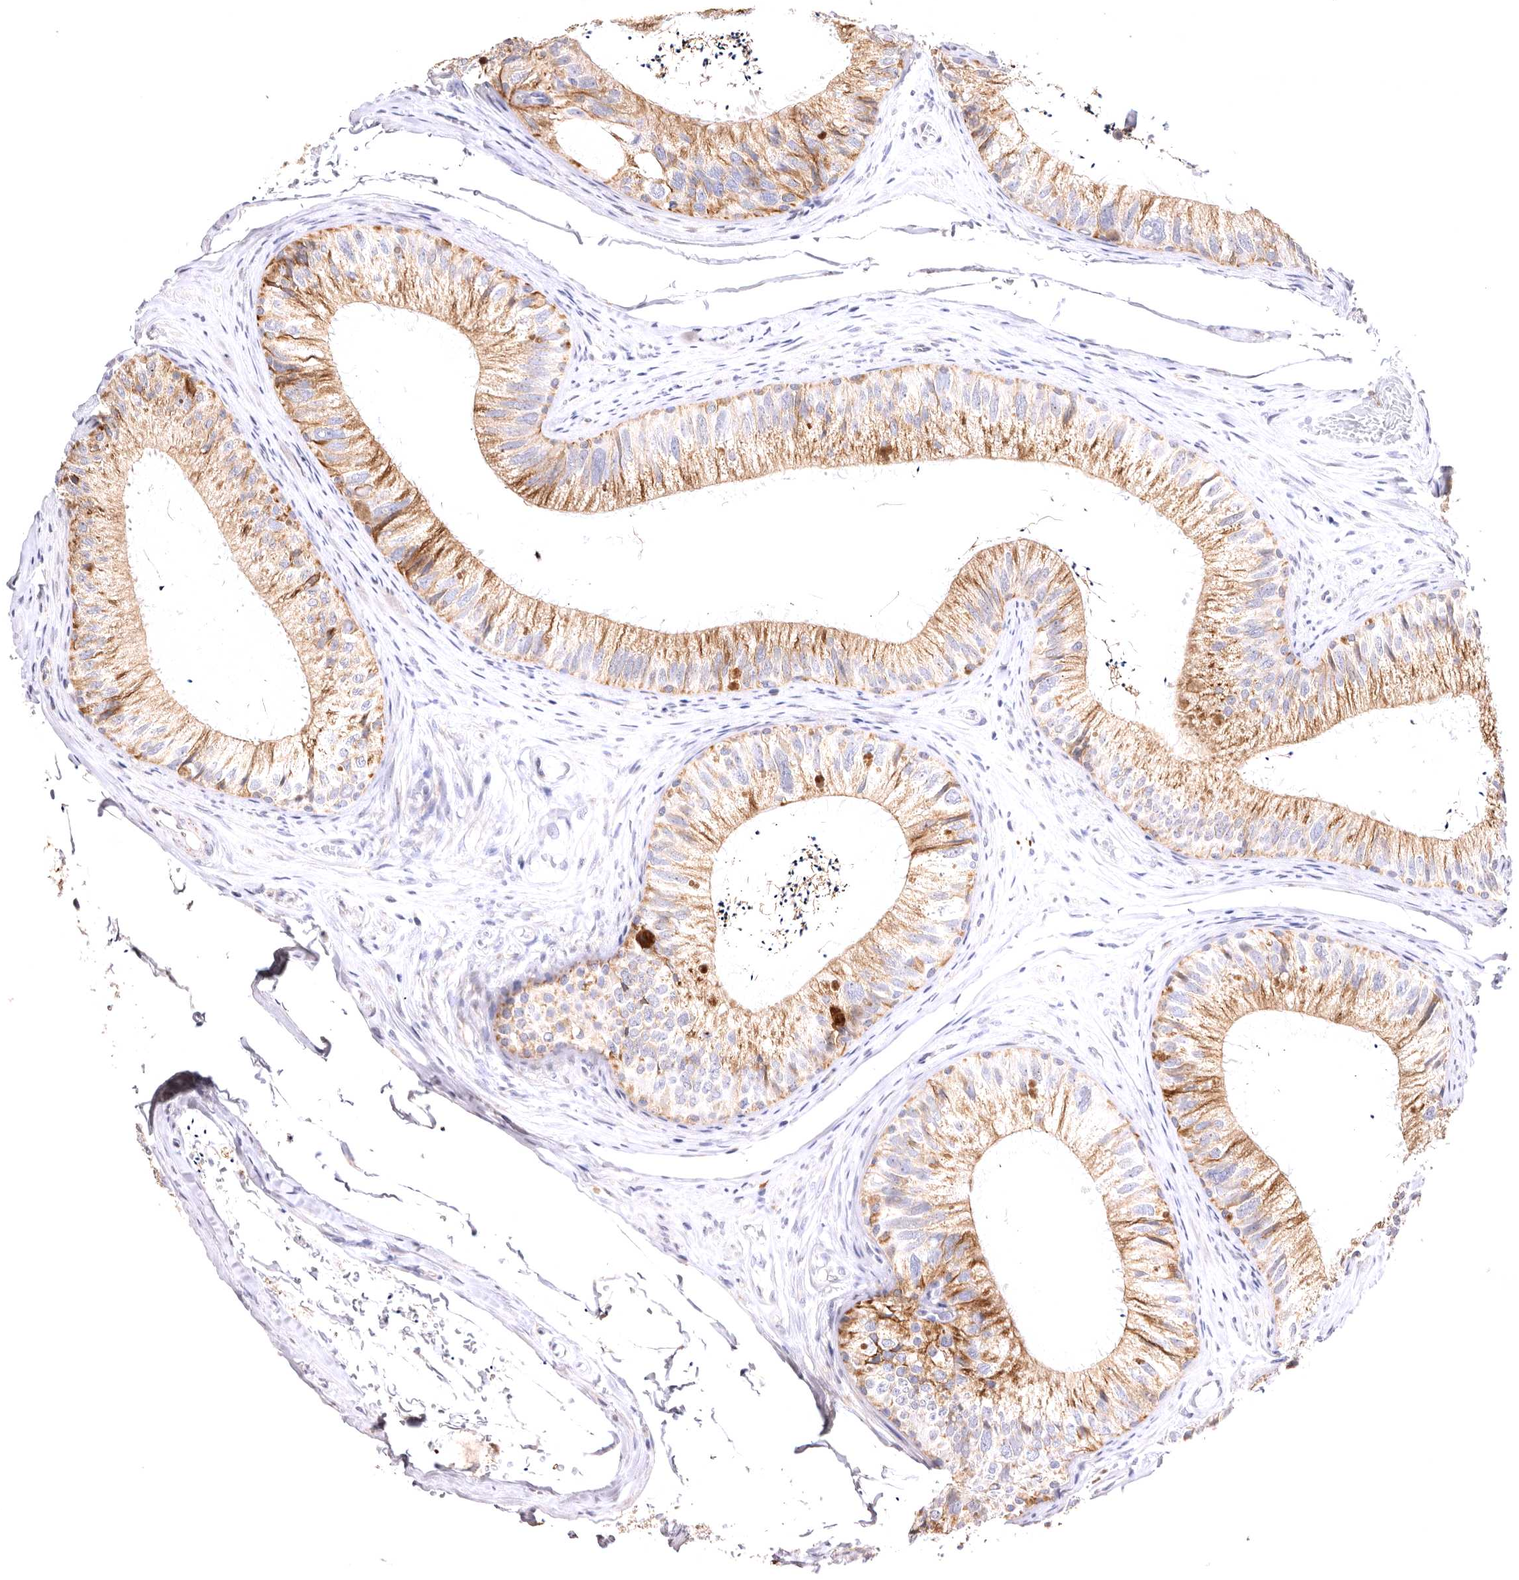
{"staining": {"intensity": "moderate", "quantity": "25%-75%", "location": "cytoplasmic/membranous"}, "tissue": "epididymis", "cell_type": "Glandular cells", "image_type": "normal", "snomed": [{"axis": "morphology", "description": "Normal tissue, NOS"}, {"axis": "topography", "description": "Epididymis"}], "caption": "Immunohistochemical staining of unremarkable epididymis shows 25%-75% levels of moderate cytoplasmic/membranous protein expression in approximately 25%-75% of glandular cells. The protein of interest is stained brown, and the nuclei are stained in blue (DAB IHC with brightfield microscopy, high magnification).", "gene": "VPS45", "patient": {"sex": "male", "age": 79}}